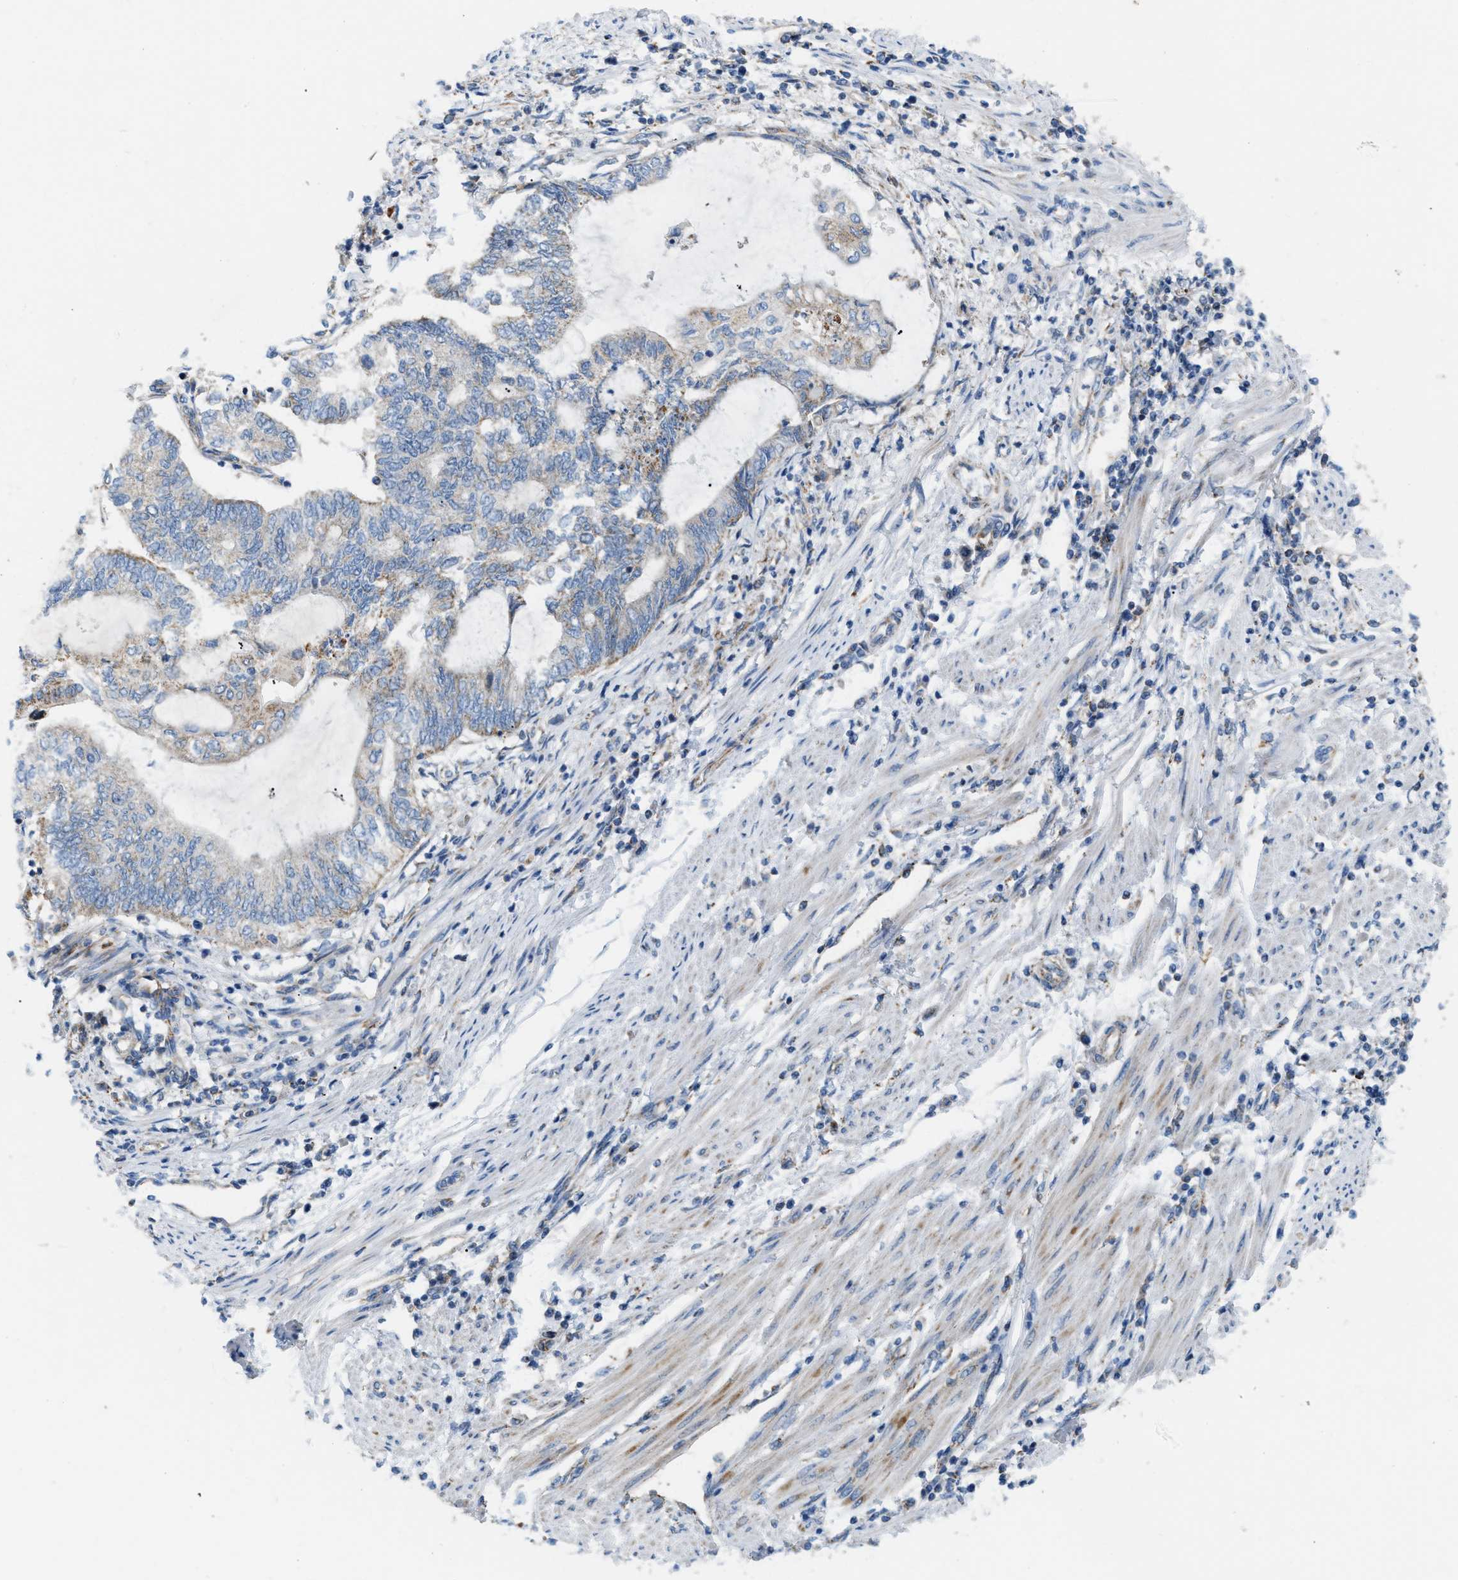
{"staining": {"intensity": "weak", "quantity": "<25%", "location": "cytoplasmic/membranous"}, "tissue": "endometrial cancer", "cell_type": "Tumor cells", "image_type": "cancer", "snomed": [{"axis": "morphology", "description": "Adenocarcinoma, NOS"}, {"axis": "topography", "description": "Uterus"}, {"axis": "topography", "description": "Endometrium"}], "caption": "Endometrial cancer (adenocarcinoma) was stained to show a protein in brown. There is no significant expression in tumor cells.", "gene": "JADE1", "patient": {"sex": "female", "age": 70}}